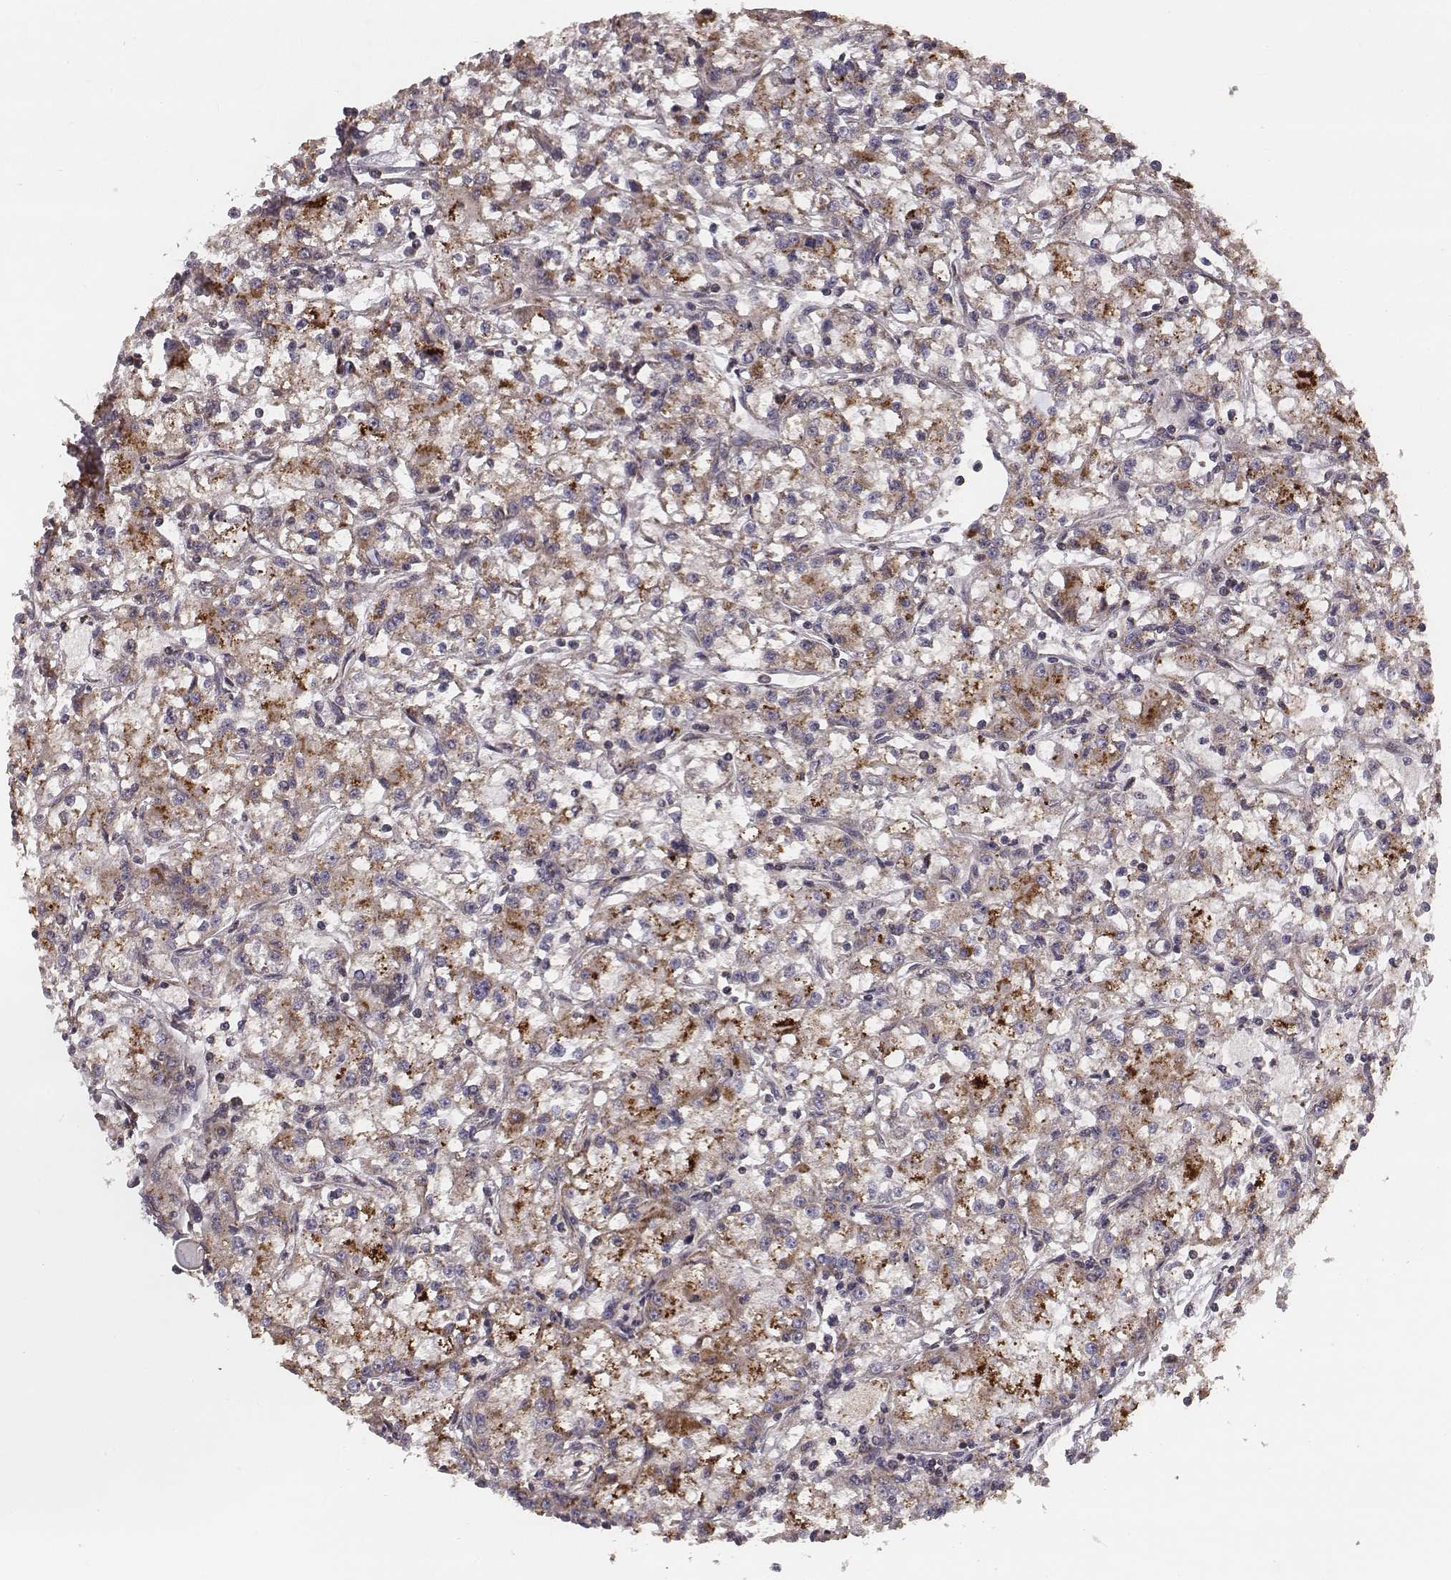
{"staining": {"intensity": "moderate", "quantity": "<25%", "location": "cytoplasmic/membranous"}, "tissue": "renal cancer", "cell_type": "Tumor cells", "image_type": "cancer", "snomed": [{"axis": "morphology", "description": "Adenocarcinoma, NOS"}, {"axis": "topography", "description": "Kidney"}], "caption": "Moderate cytoplasmic/membranous positivity for a protein is identified in about <25% of tumor cells of adenocarcinoma (renal) using IHC.", "gene": "ZDHHC21", "patient": {"sex": "female", "age": 59}}